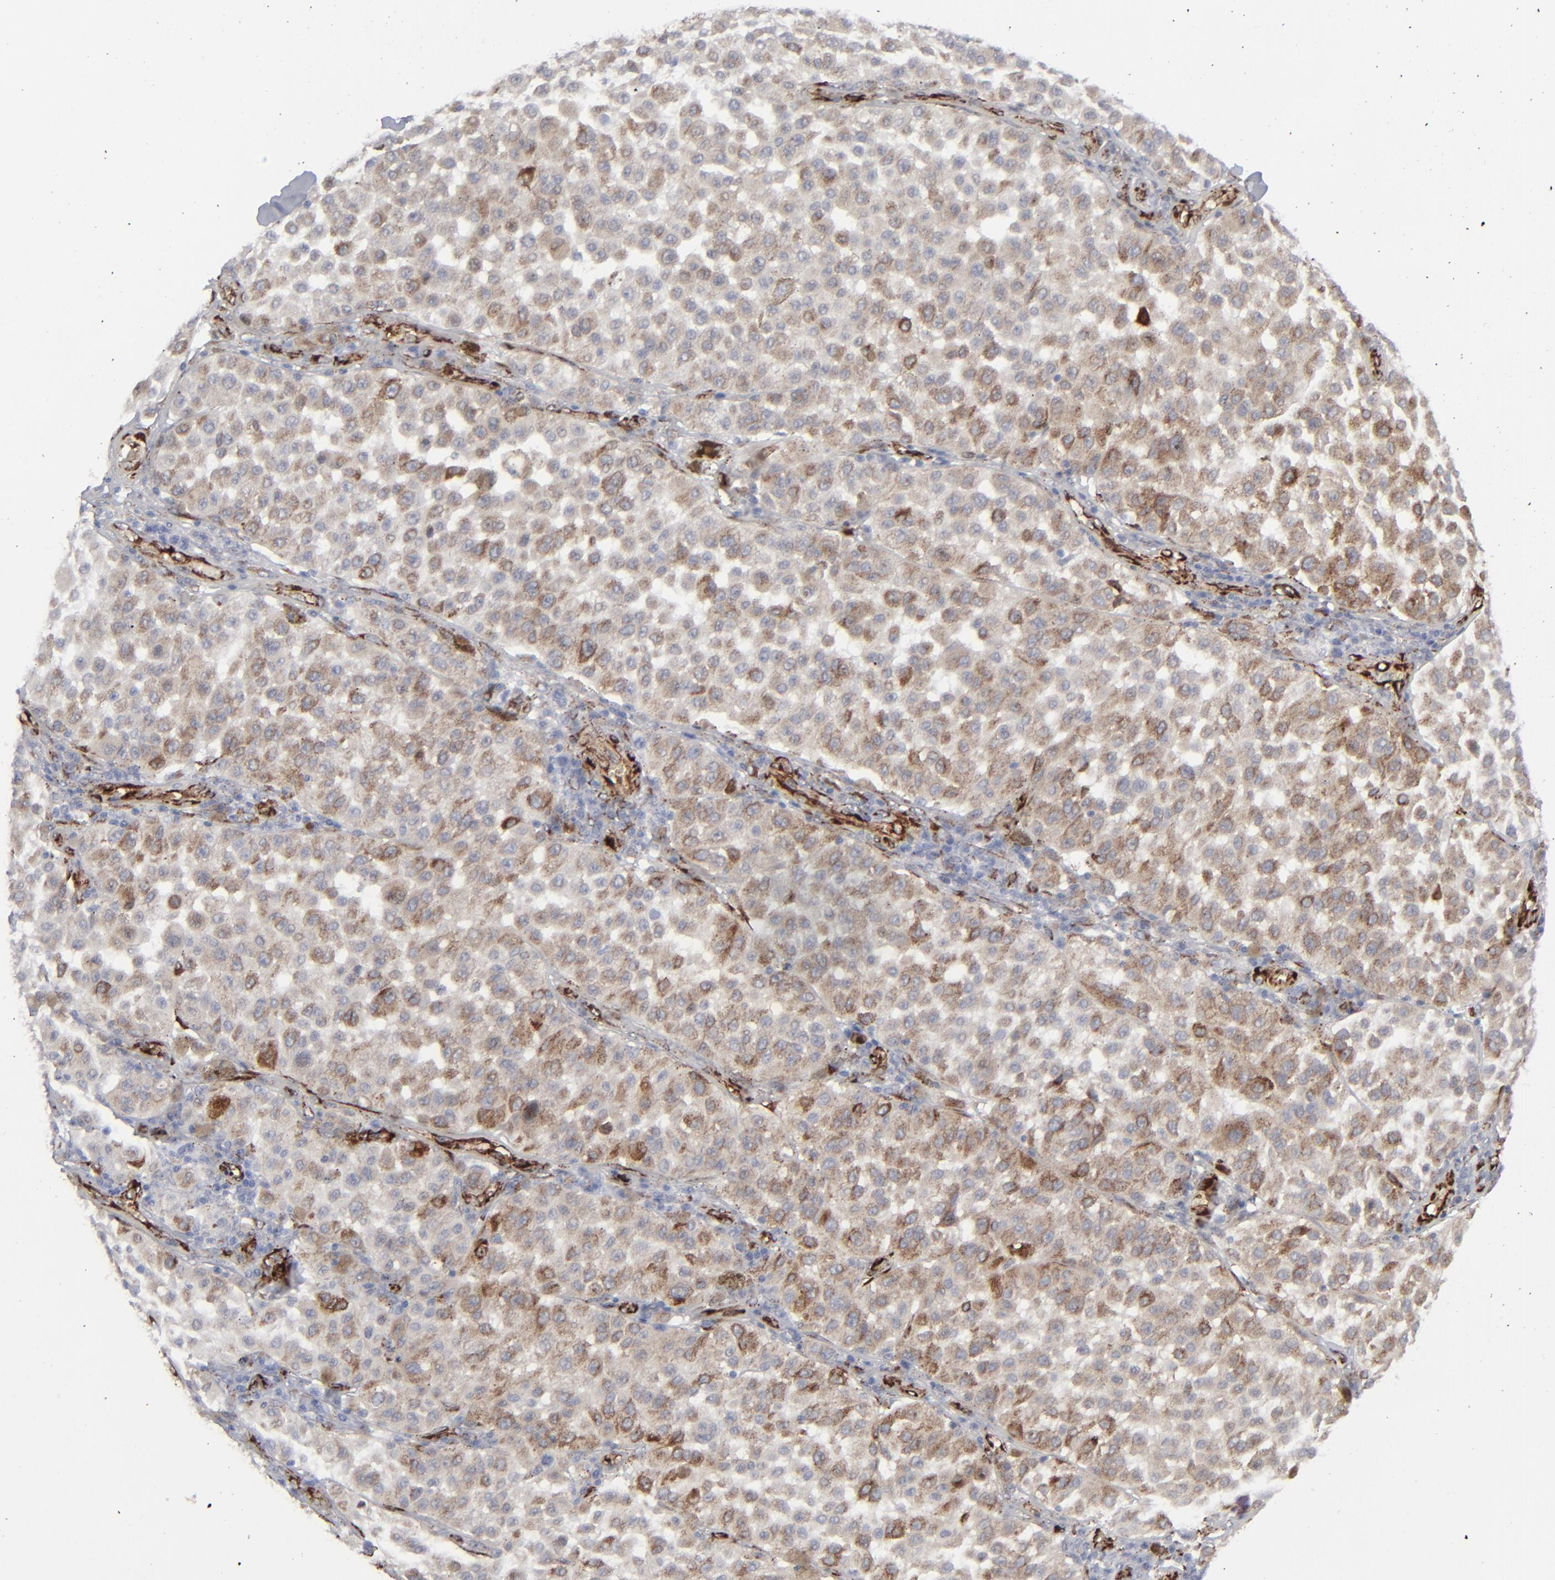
{"staining": {"intensity": "weak", "quantity": ">75%", "location": "cytoplasmic/membranous"}, "tissue": "melanoma", "cell_type": "Tumor cells", "image_type": "cancer", "snomed": [{"axis": "morphology", "description": "Malignant melanoma, NOS"}, {"axis": "topography", "description": "Skin"}], "caption": "Immunohistochemical staining of melanoma displays weak cytoplasmic/membranous protein staining in approximately >75% of tumor cells. (IHC, brightfield microscopy, high magnification).", "gene": "SPARC", "patient": {"sex": "female", "age": 64}}